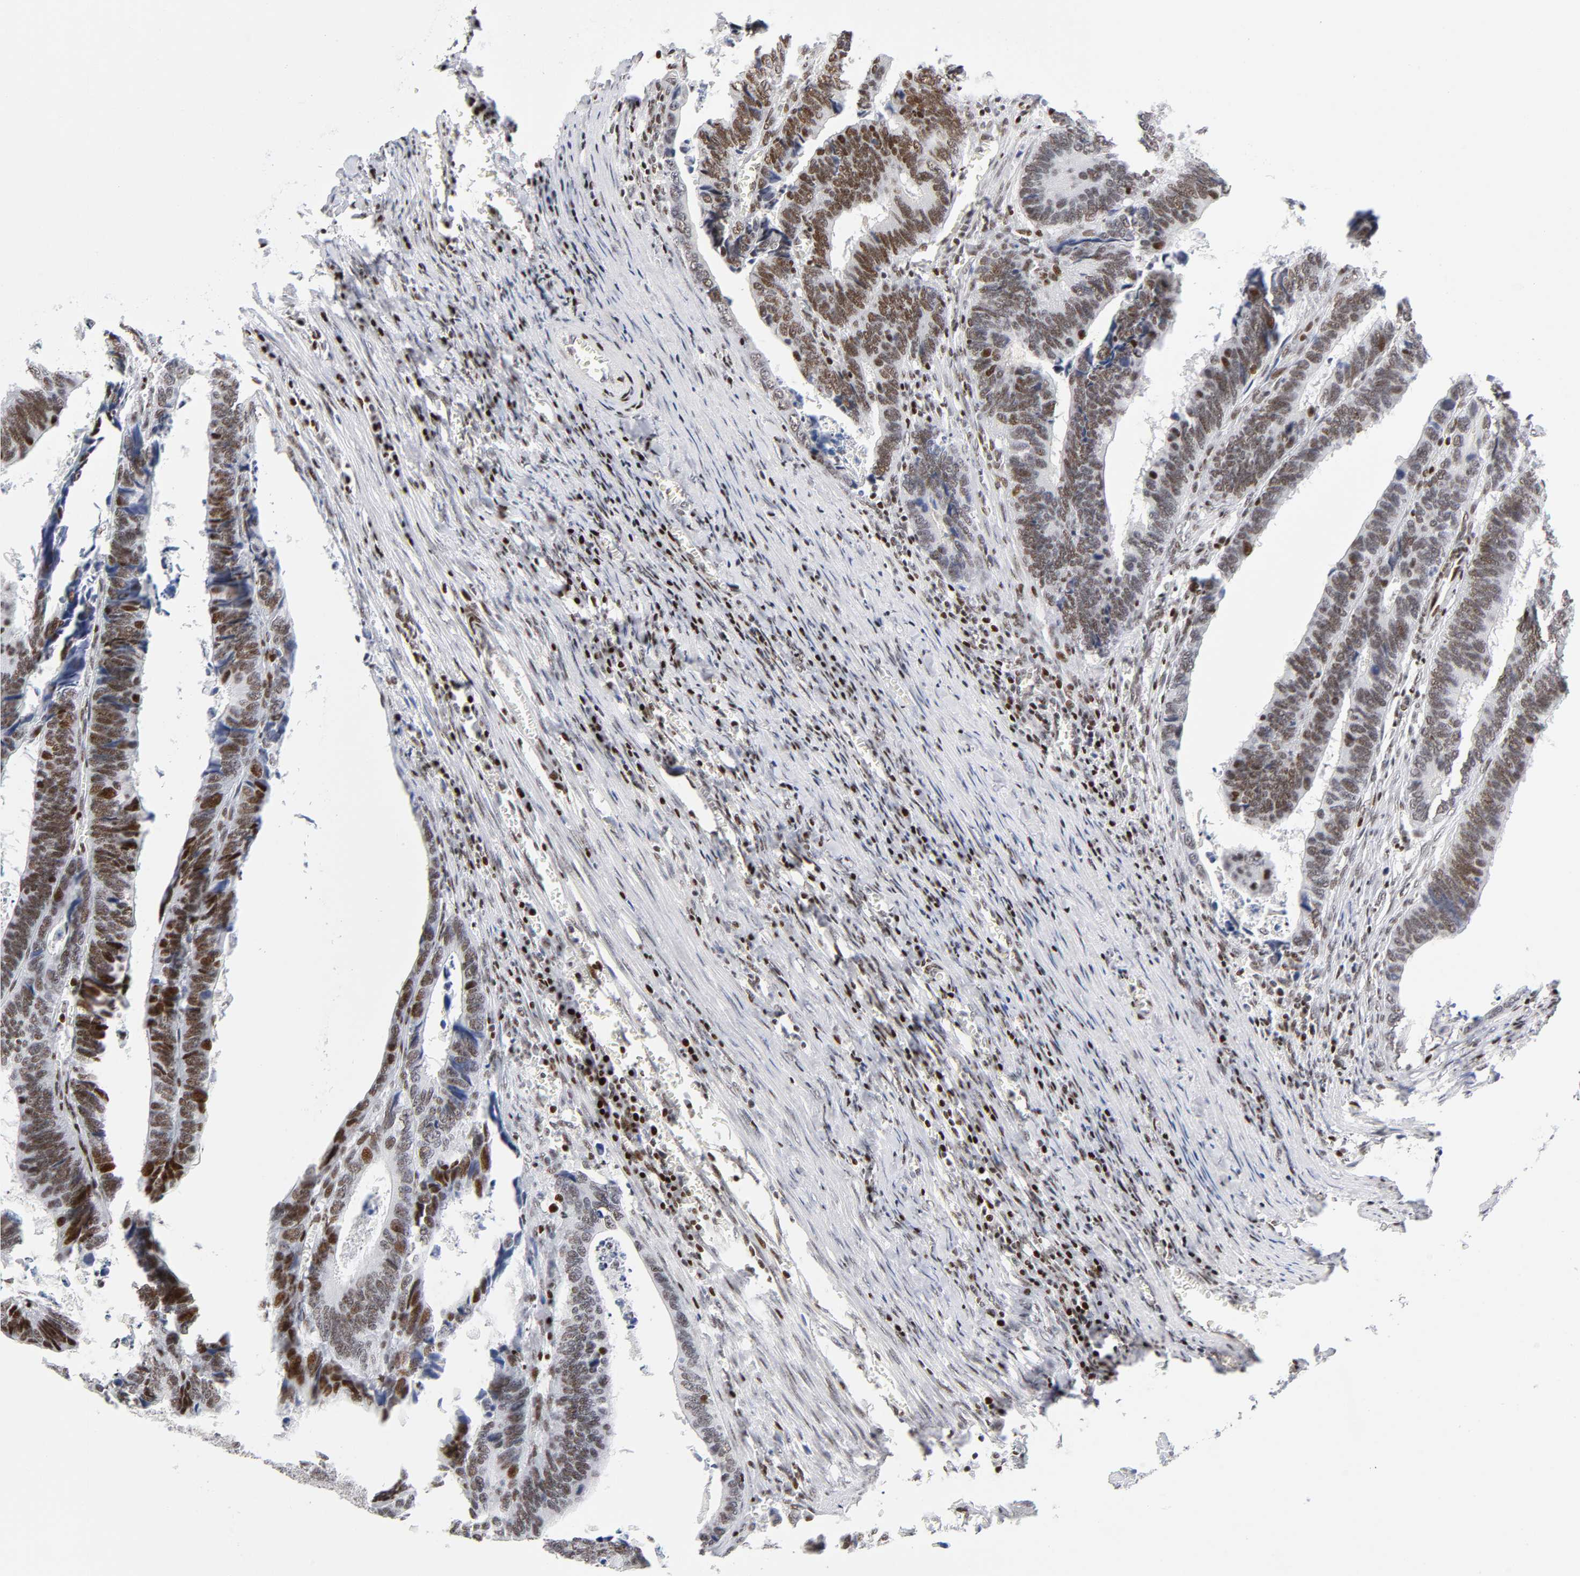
{"staining": {"intensity": "moderate", "quantity": ">75%", "location": "nuclear"}, "tissue": "colorectal cancer", "cell_type": "Tumor cells", "image_type": "cancer", "snomed": [{"axis": "morphology", "description": "Adenocarcinoma, NOS"}, {"axis": "topography", "description": "Colon"}], "caption": "Immunohistochemical staining of human colorectal cancer (adenocarcinoma) shows moderate nuclear protein positivity in about >75% of tumor cells.", "gene": "SP3", "patient": {"sex": "male", "age": 72}}